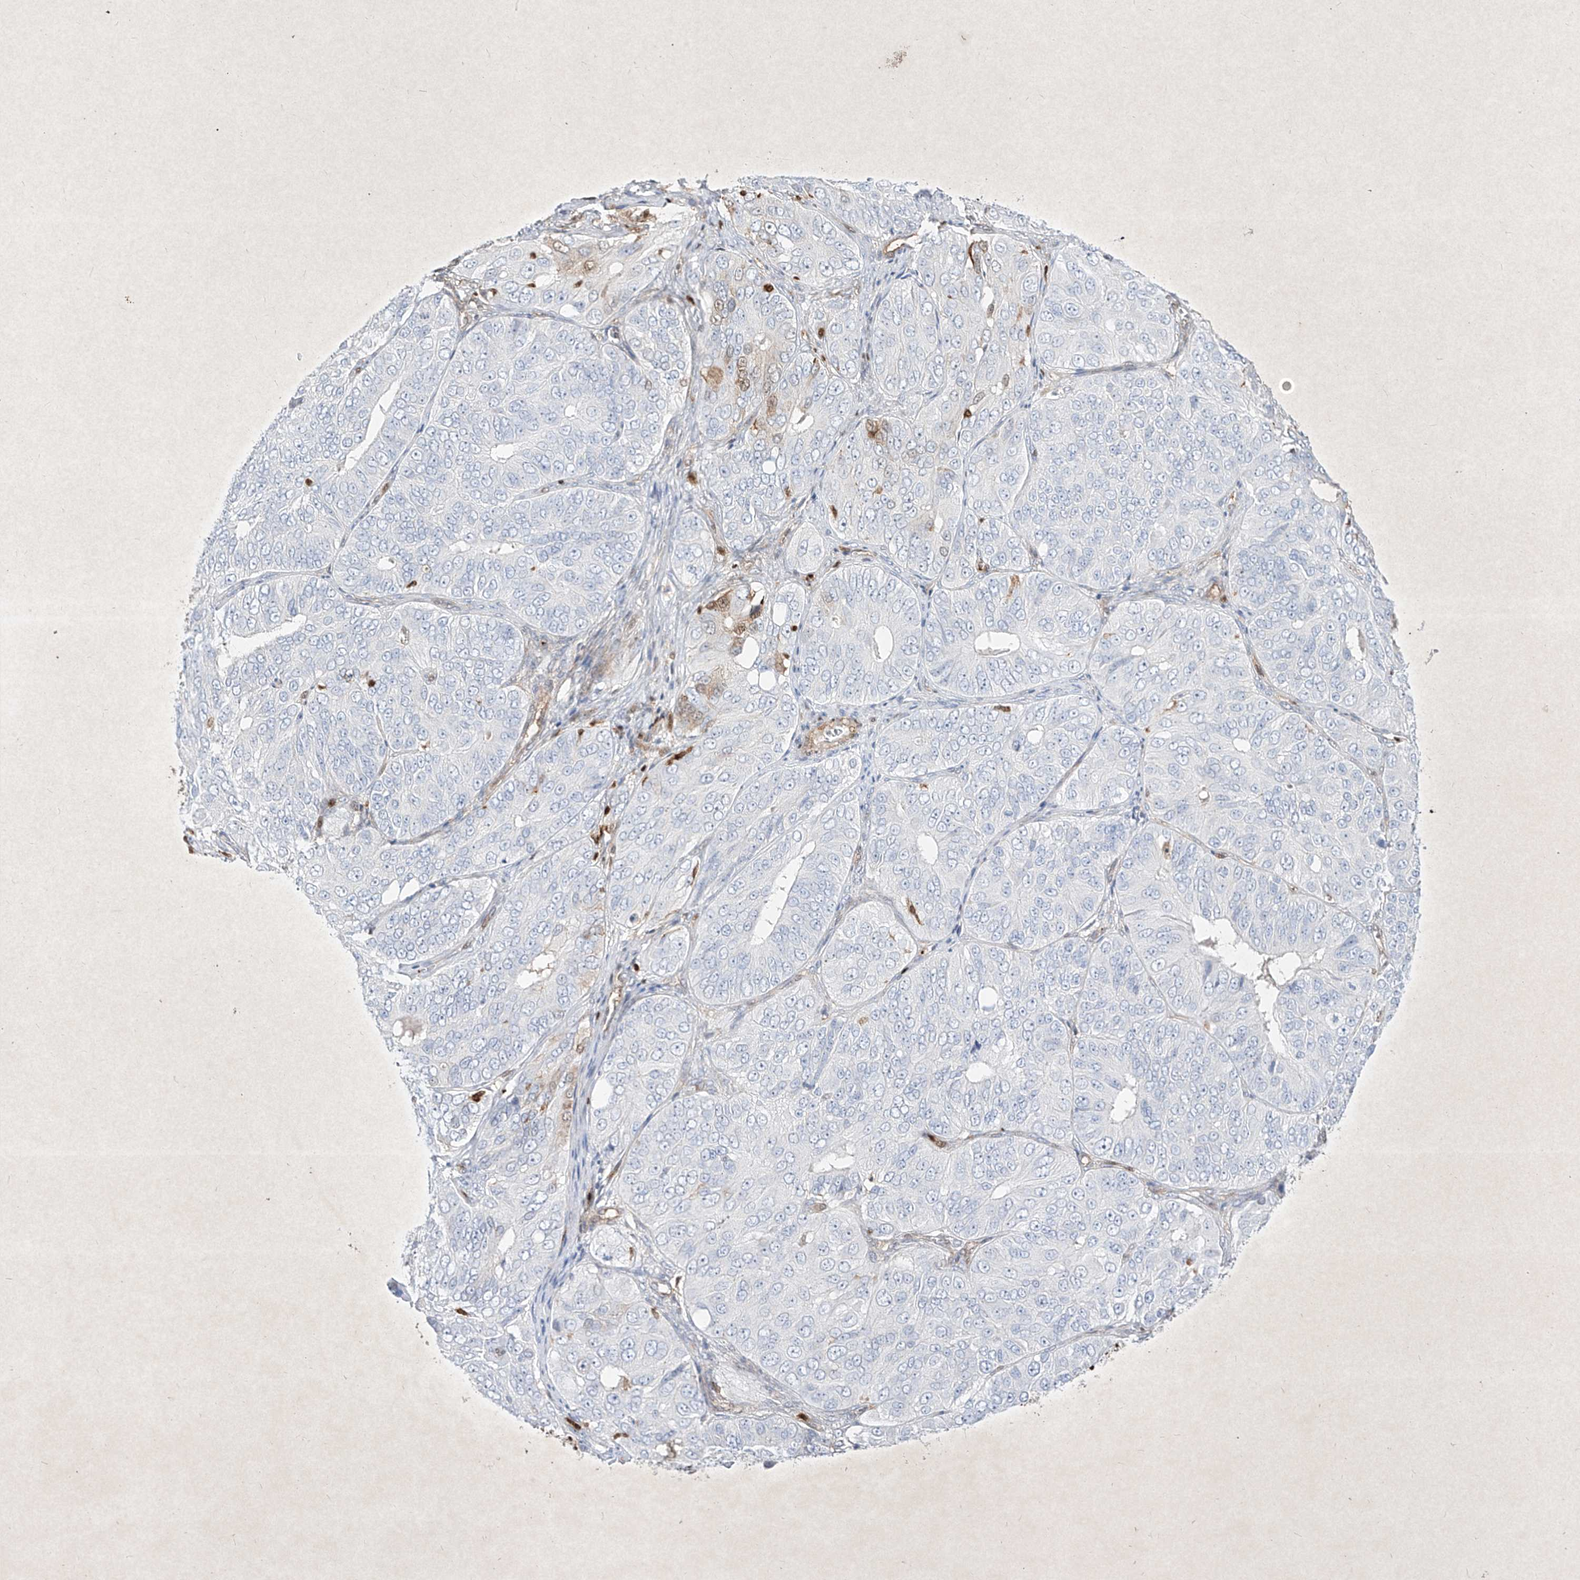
{"staining": {"intensity": "negative", "quantity": "none", "location": "none"}, "tissue": "ovarian cancer", "cell_type": "Tumor cells", "image_type": "cancer", "snomed": [{"axis": "morphology", "description": "Carcinoma, endometroid"}, {"axis": "topography", "description": "Ovary"}], "caption": "Image shows no protein expression in tumor cells of endometroid carcinoma (ovarian) tissue.", "gene": "PSMB10", "patient": {"sex": "female", "age": 51}}